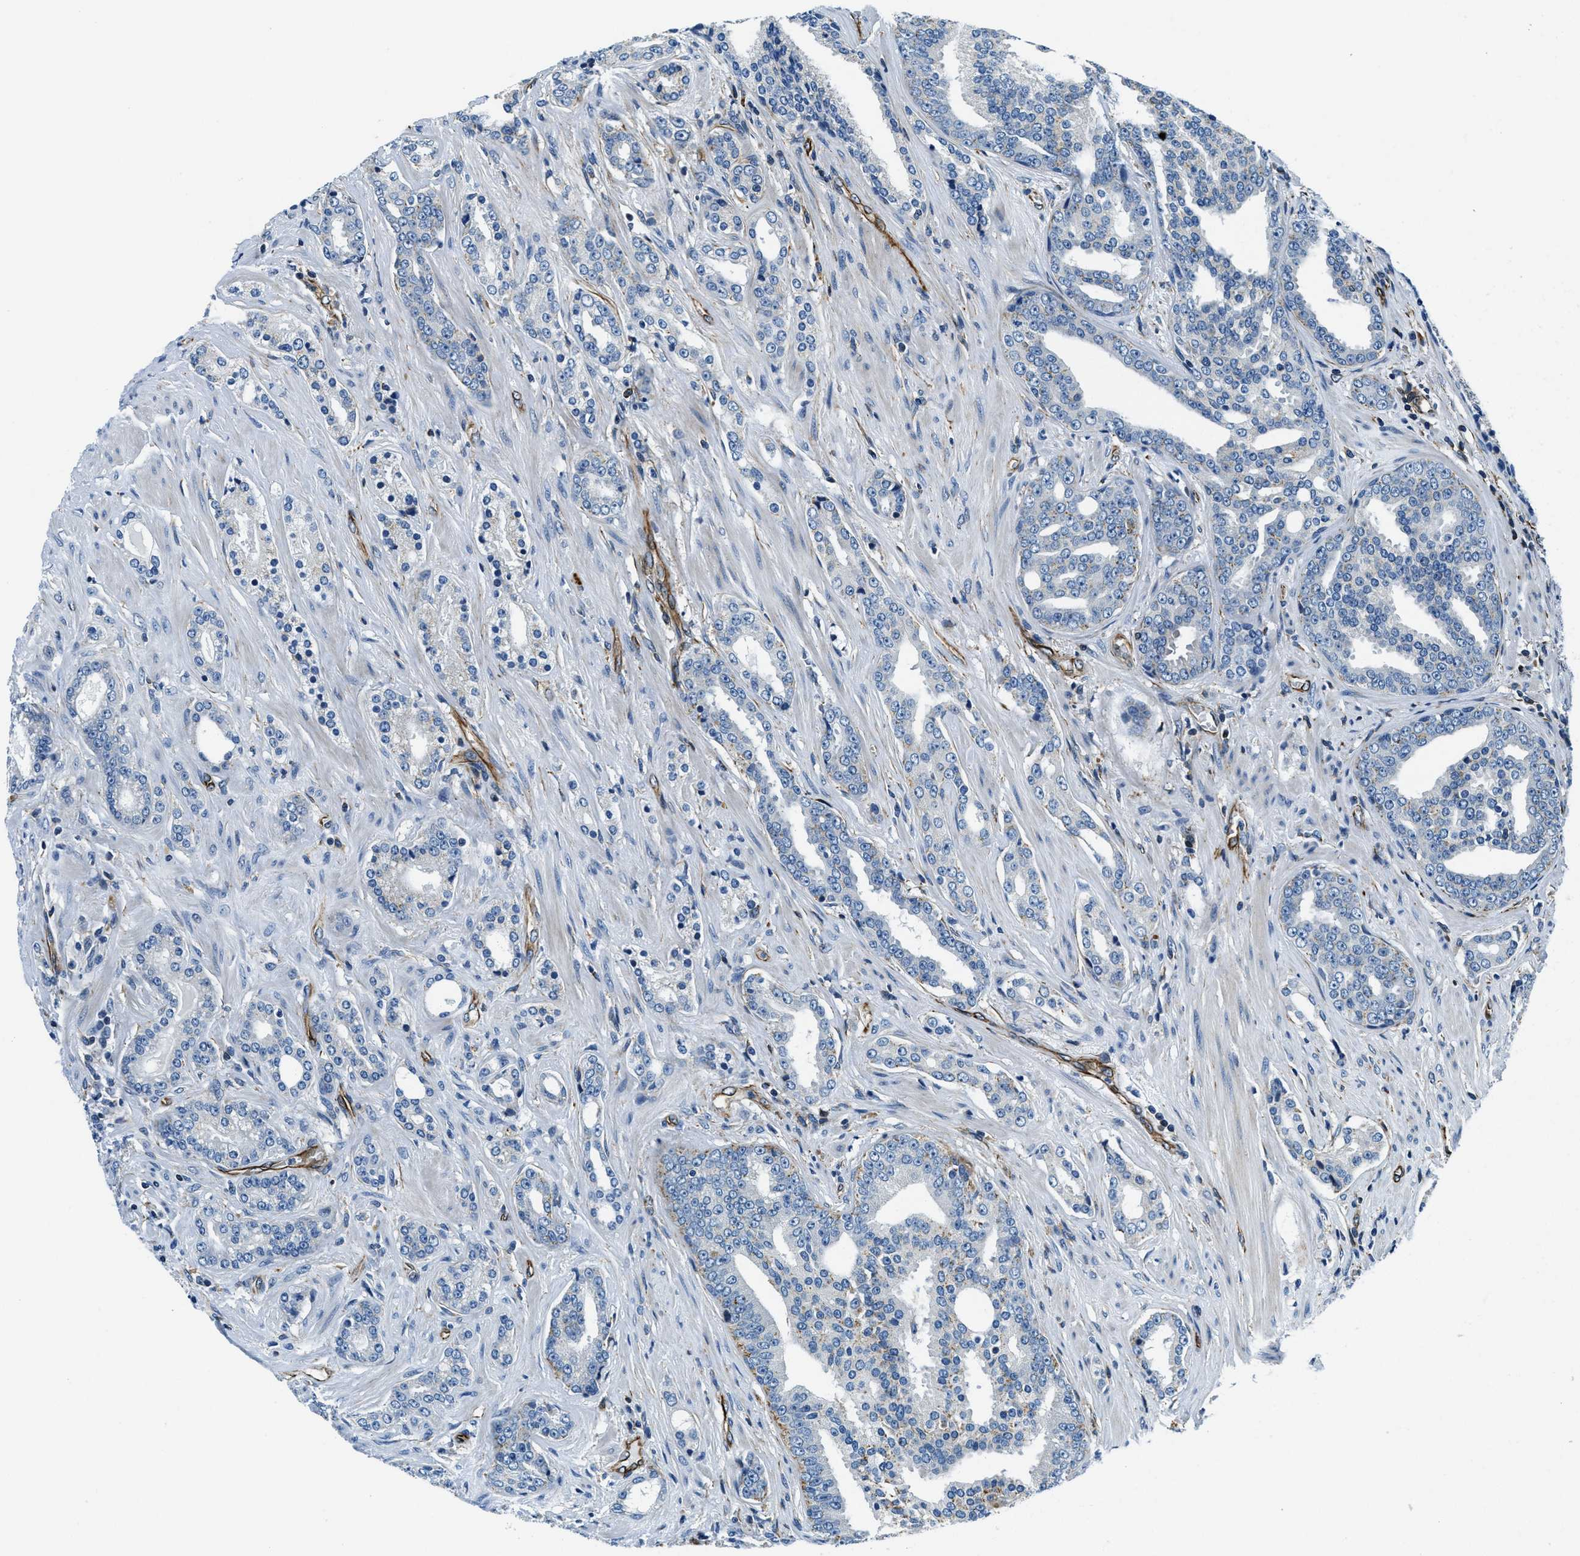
{"staining": {"intensity": "moderate", "quantity": "<25%", "location": "cytoplasmic/membranous"}, "tissue": "prostate cancer", "cell_type": "Tumor cells", "image_type": "cancer", "snomed": [{"axis": "morphology", "description": "Adenocarcinoma, High grade"}, {"axis": "topography", "description": "Prostate"}], "caption": "Prostate adenocarcinoma (high-grade) stained with DAB immunohistochemistry demonstrates low levels of moderate cytoplasmic/membranous positivity in approximately <25% of tumor cells.", "gene": "GNS", "patient": {"sex": "male", "age": 71}}